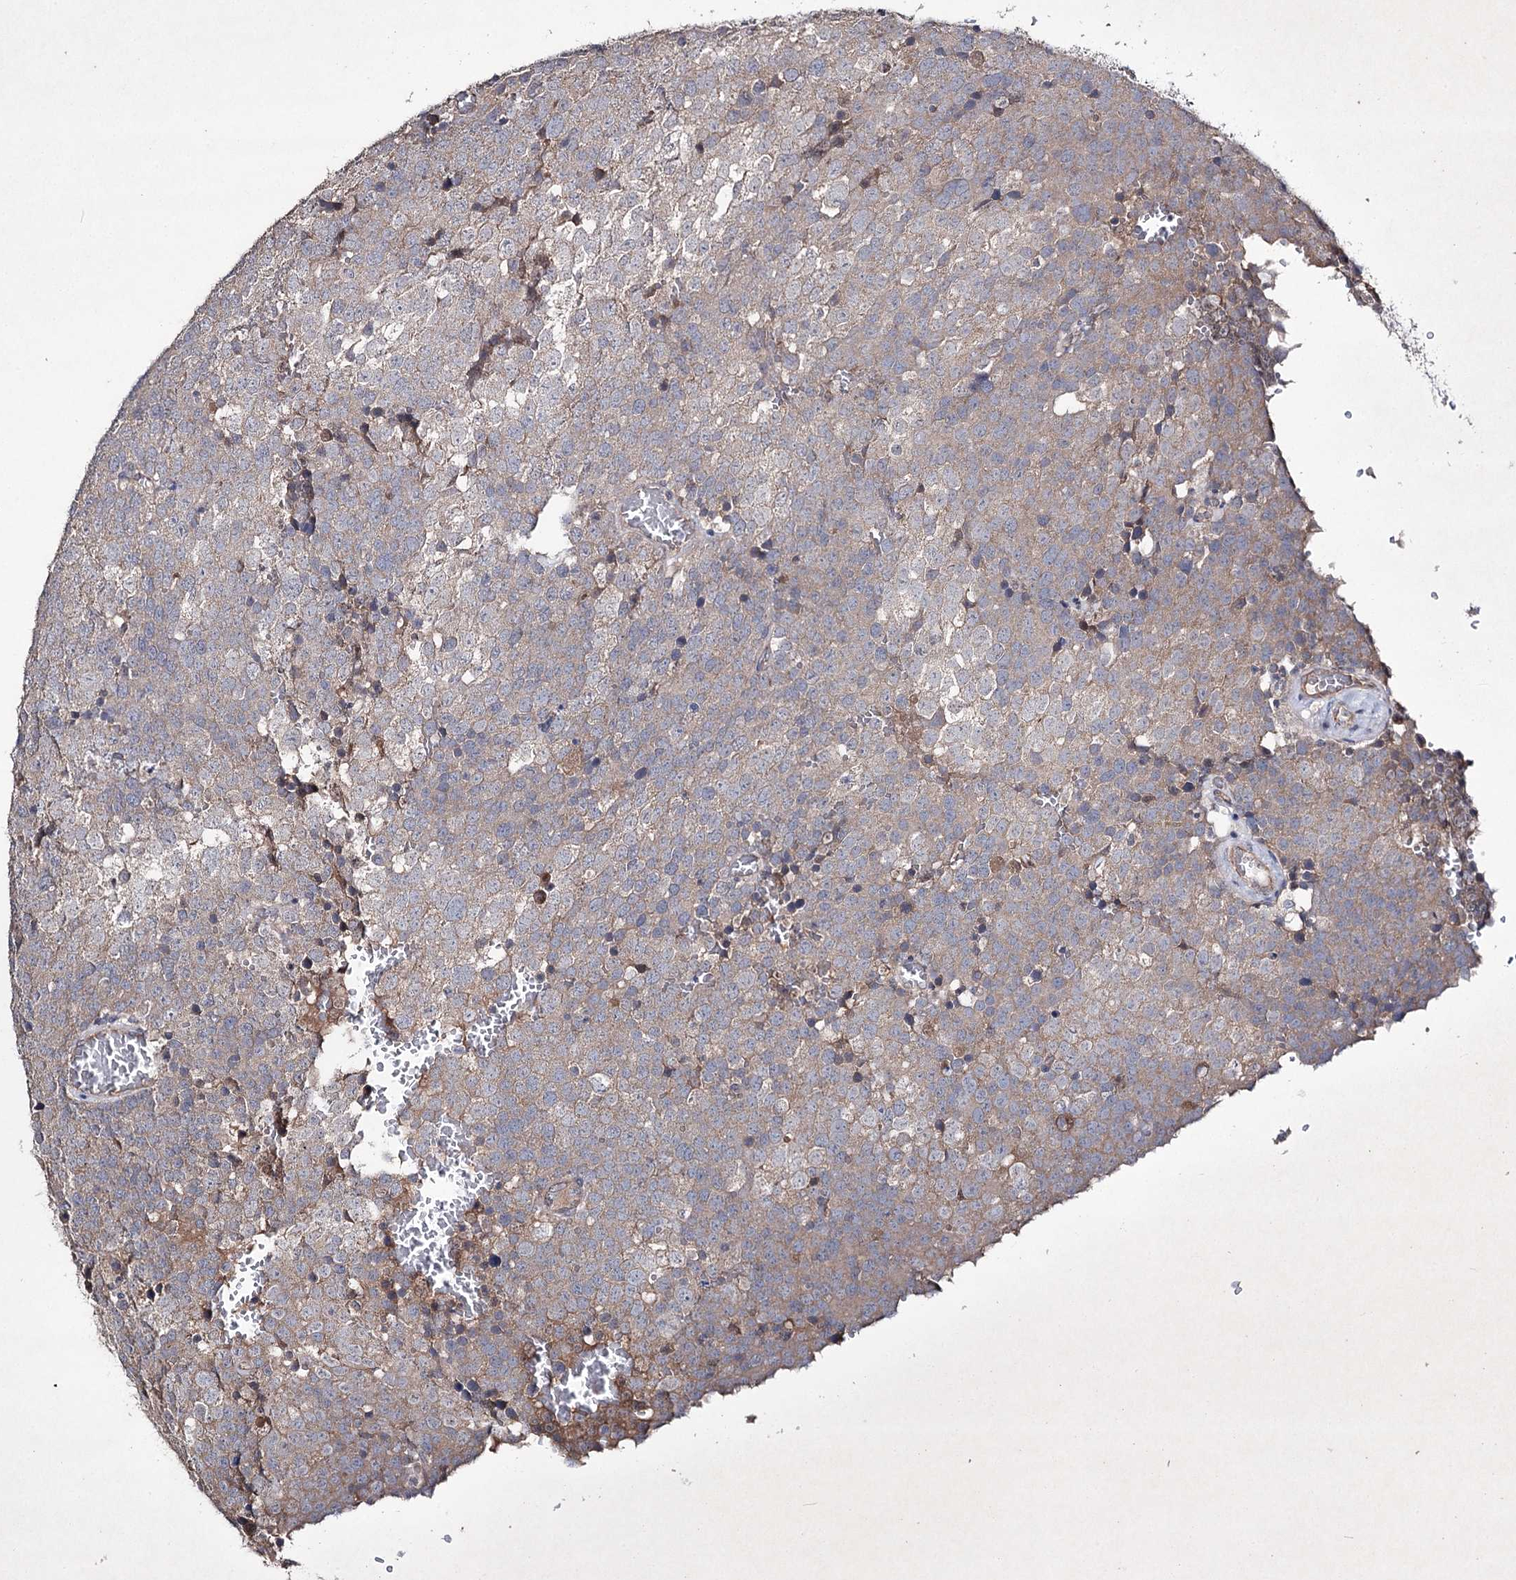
{"staining": {"intensity": "weak", "quantity": "25%-75%", "location": "cytoplasmic/membranous"}, "tissue": "testis cancer", "cell_type": "Tumor cells", "image_type": "cancer", "snomed": [{"axis": "morphology", "description": "Seminoma, NOS"}, {"axis": "topography", "description": "Testis"}], "caption": "This is a histology image of immunohistochemistry (IHC) staining of testis cancer (seminoma), which shows weak expression in the cytoplasmic/membranous of tumor cells.", "gene": "SEMA4G", "patient": {"sex": "male", "age": 71}}